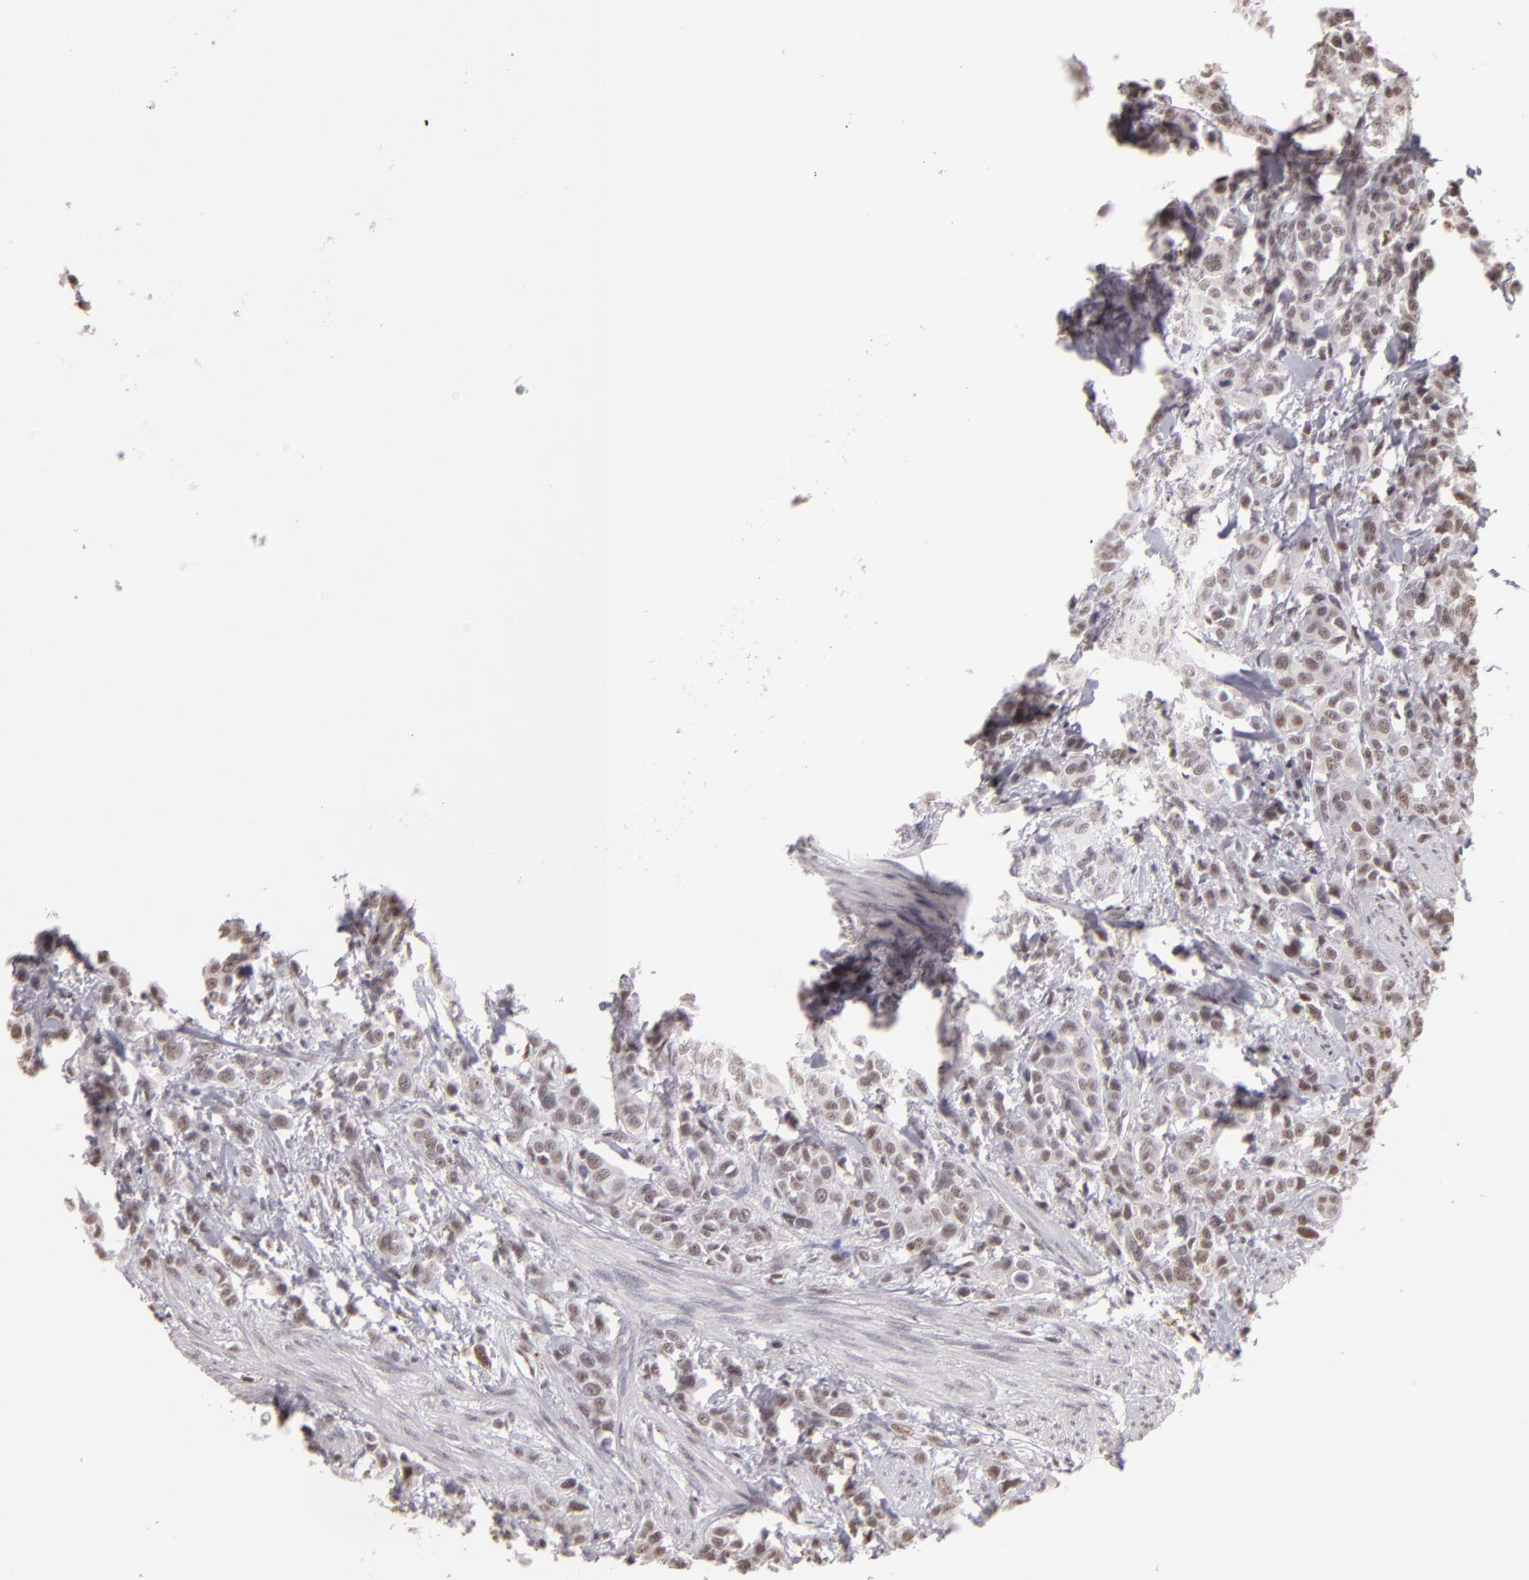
{"staining": {"intensity": "weak", "quantity": ">75%", "location": "nuclear"}, "tissue": "urothelial cancer", "cell_type": "Tumor cells", "image_type": "cancer", "snomed": [{"axis": "morphology", "description": "Urothelial carcinoma, High grade"}, {"axis": "topography", "description": "Urinary bladder"}], "caption": "Protein expression analysis of urothelial cancer reveals weak nuclear staining in about >75% of tumor cells. Ihc stains the protein in brown and the nuclei are stained blue.", "gene": "INTS6", "patient": {"sex": "male", "age": 56}}